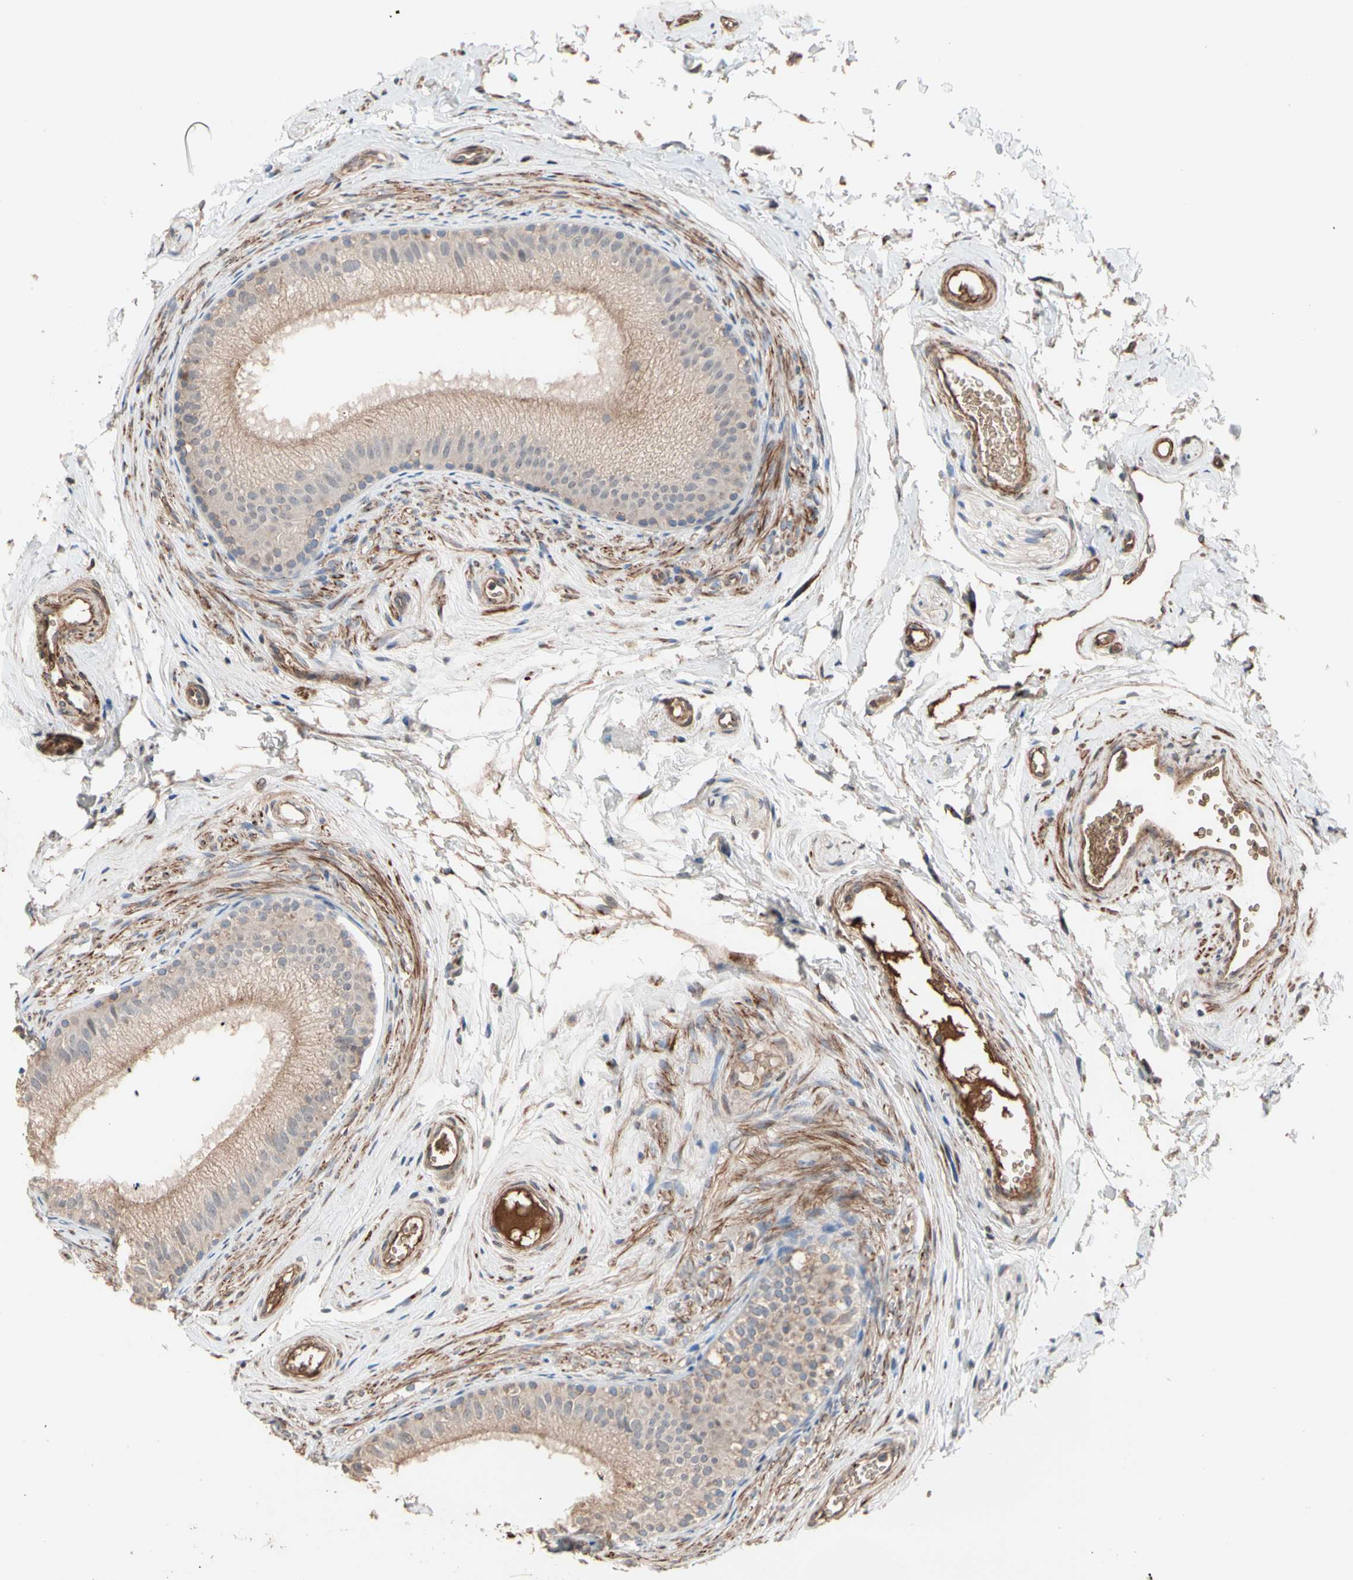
{"staining": {"intensity": "moderate", "quantity": ">75%", "location": "cytoplasmic/membranous"}, "tissue": "epididymis", "cell_type": "Glandular cells", "image_type": "normal", "snomed": [{"axis": "morphology", "description": "Normal tissue, NOS"}, {"axis": "topography", "description": "Epididymis"}], "caption": "This image shows normal epididymis stained with immunohistochemistry (IHC) to label a protein in brown. The cytoplasmic/membranous of glandular cells show moderate positivity for the protein. Nuclei are counter-stained blue.", "gene": "GCK", "patient": {"sex": "male", "age": 56}}